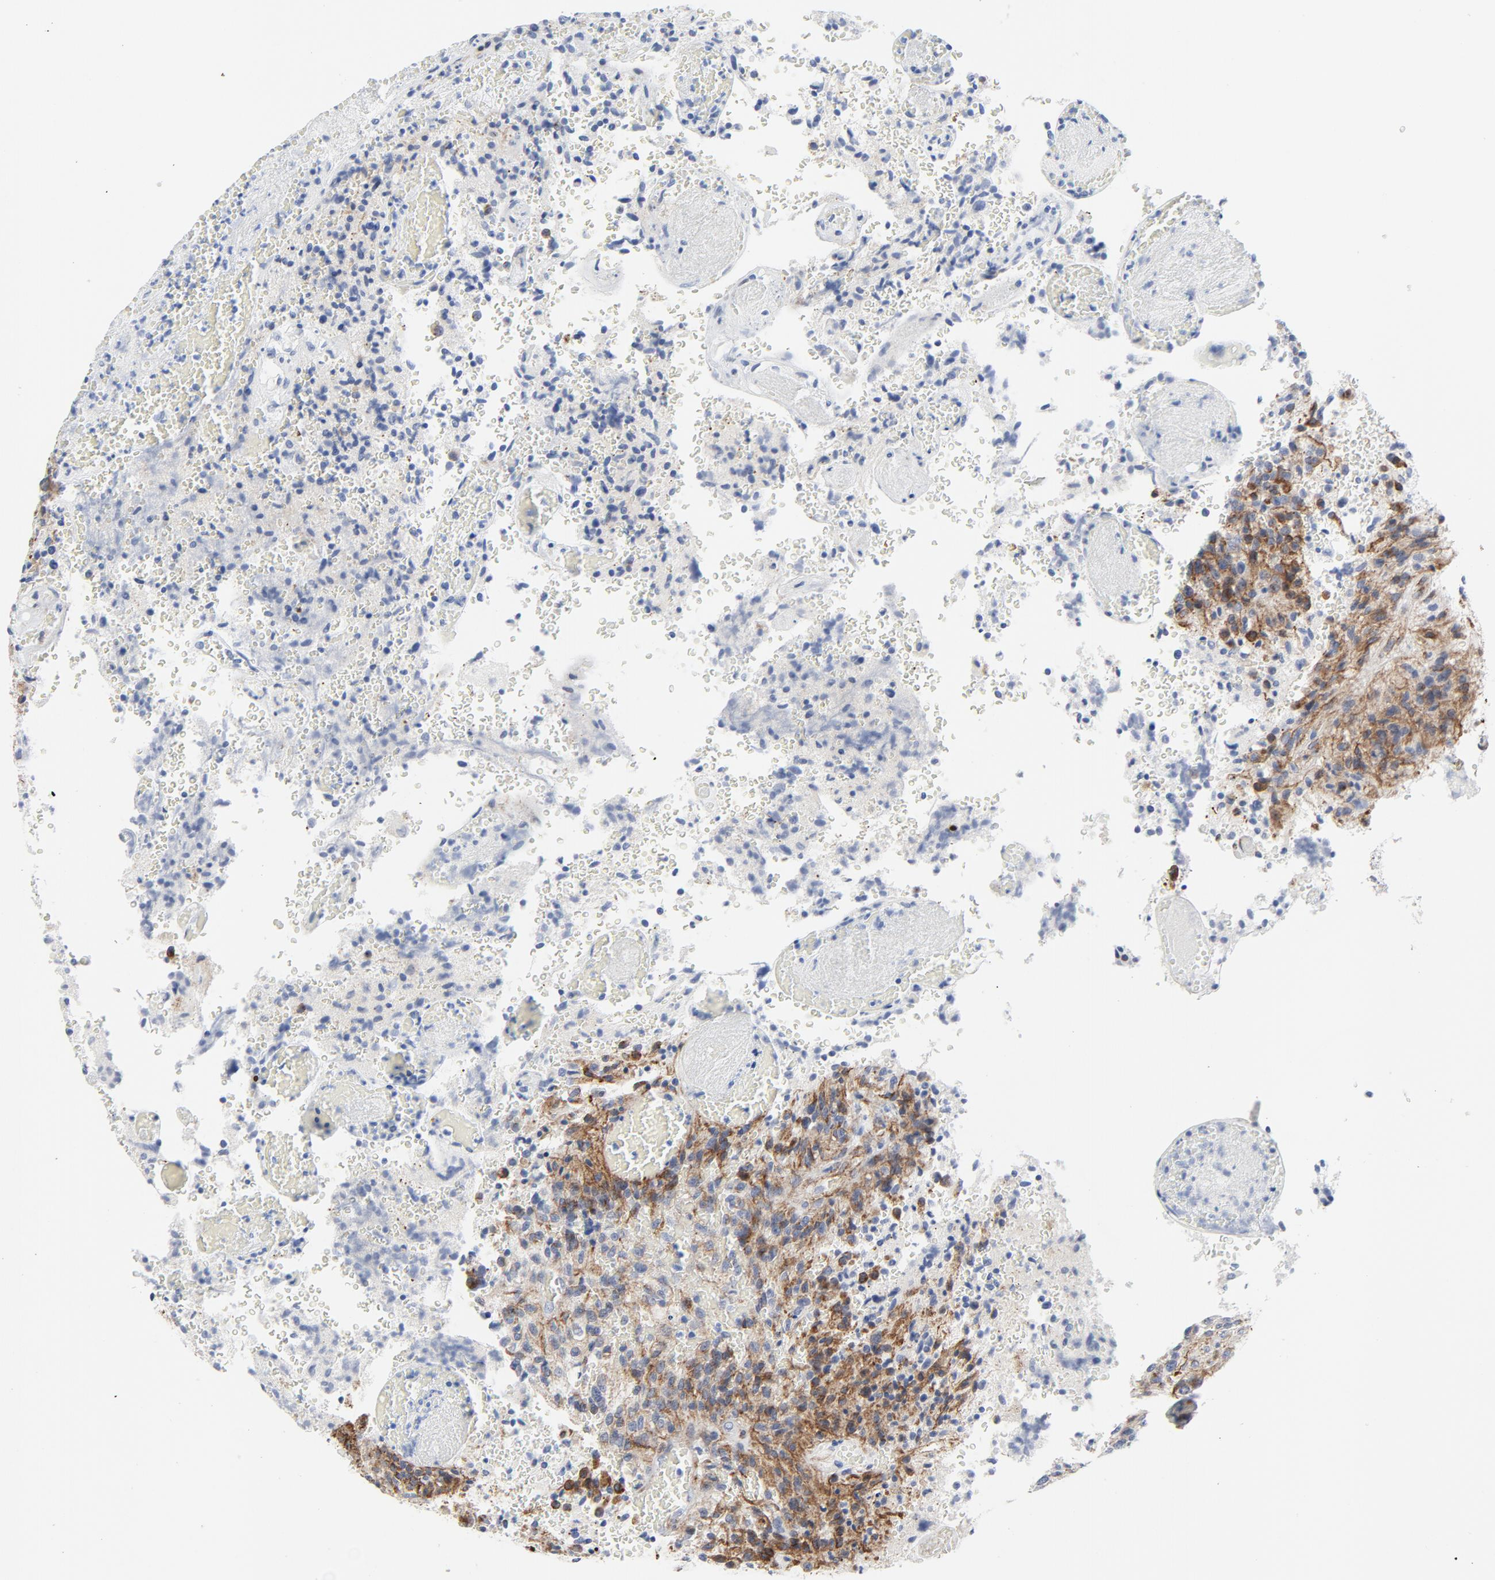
{"staining": {"intensity": "weak", "quantity": "<25%", "location": "cytoplasmic/membranous"}, "tissue": "glioma", "cell_type": "Tumor cells", "image_type": "cancer", "snomed": [{"axis": "morphology", "description": "Normal tissue, NOS"}, {"axis": "morphology", "description": "Glioma, malignant, High grade"}, {"axis": "topography", "description": "Cerebral cortex"}], "caption": "DAB immunohistochemical staining of human glioma exhibits no significant positivity in tumor cells.", "gene": "TUBB1", "patient": {"sex": "male", "age": 56}}